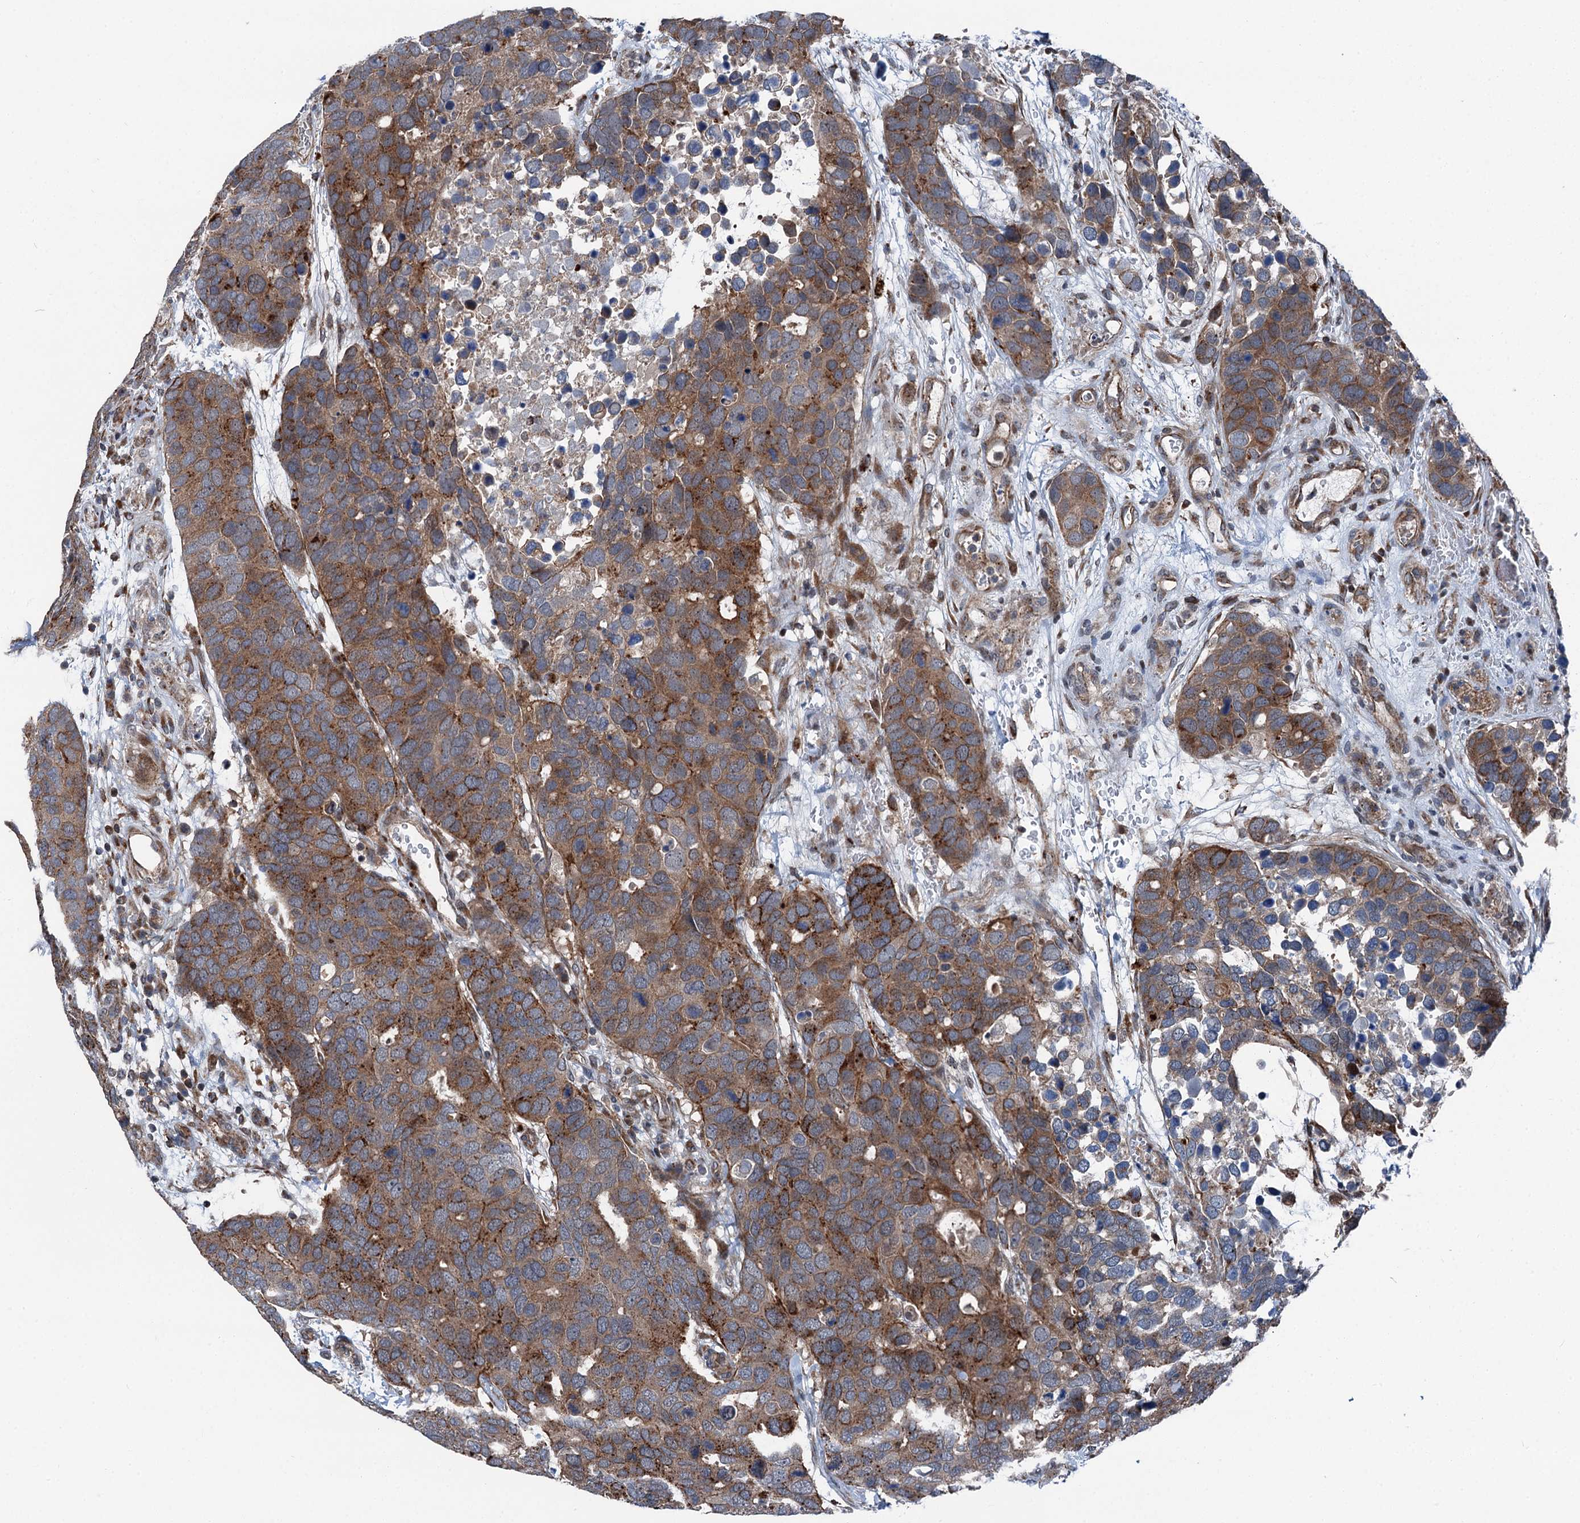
{"staining": {"intensity": "moderate", "quantity": ">75%", "location": "cytoplasmic/membranous"}, "tissue": "breast cancer", "cell_type": "Tumor cells", "image_type": "cancer", "snomed": [{"axis": "morphology", "description": "Duct carcinoma"}, {"axis": "topography", "description": "Breast"}], "caption": "The photomicrograph exhibits immunohistochemical staining of breast cancer (invasive ductal carcinoma). There is moderate cytoplasmic/membranous expression is identified in about >75% of tumor cells. Immunohistochemistry (ihc) stains the protein of interest in brown and the nuclei are stained blue.", "gene": "POLR1D", "patient": {"sex": "female", "age": 83}}